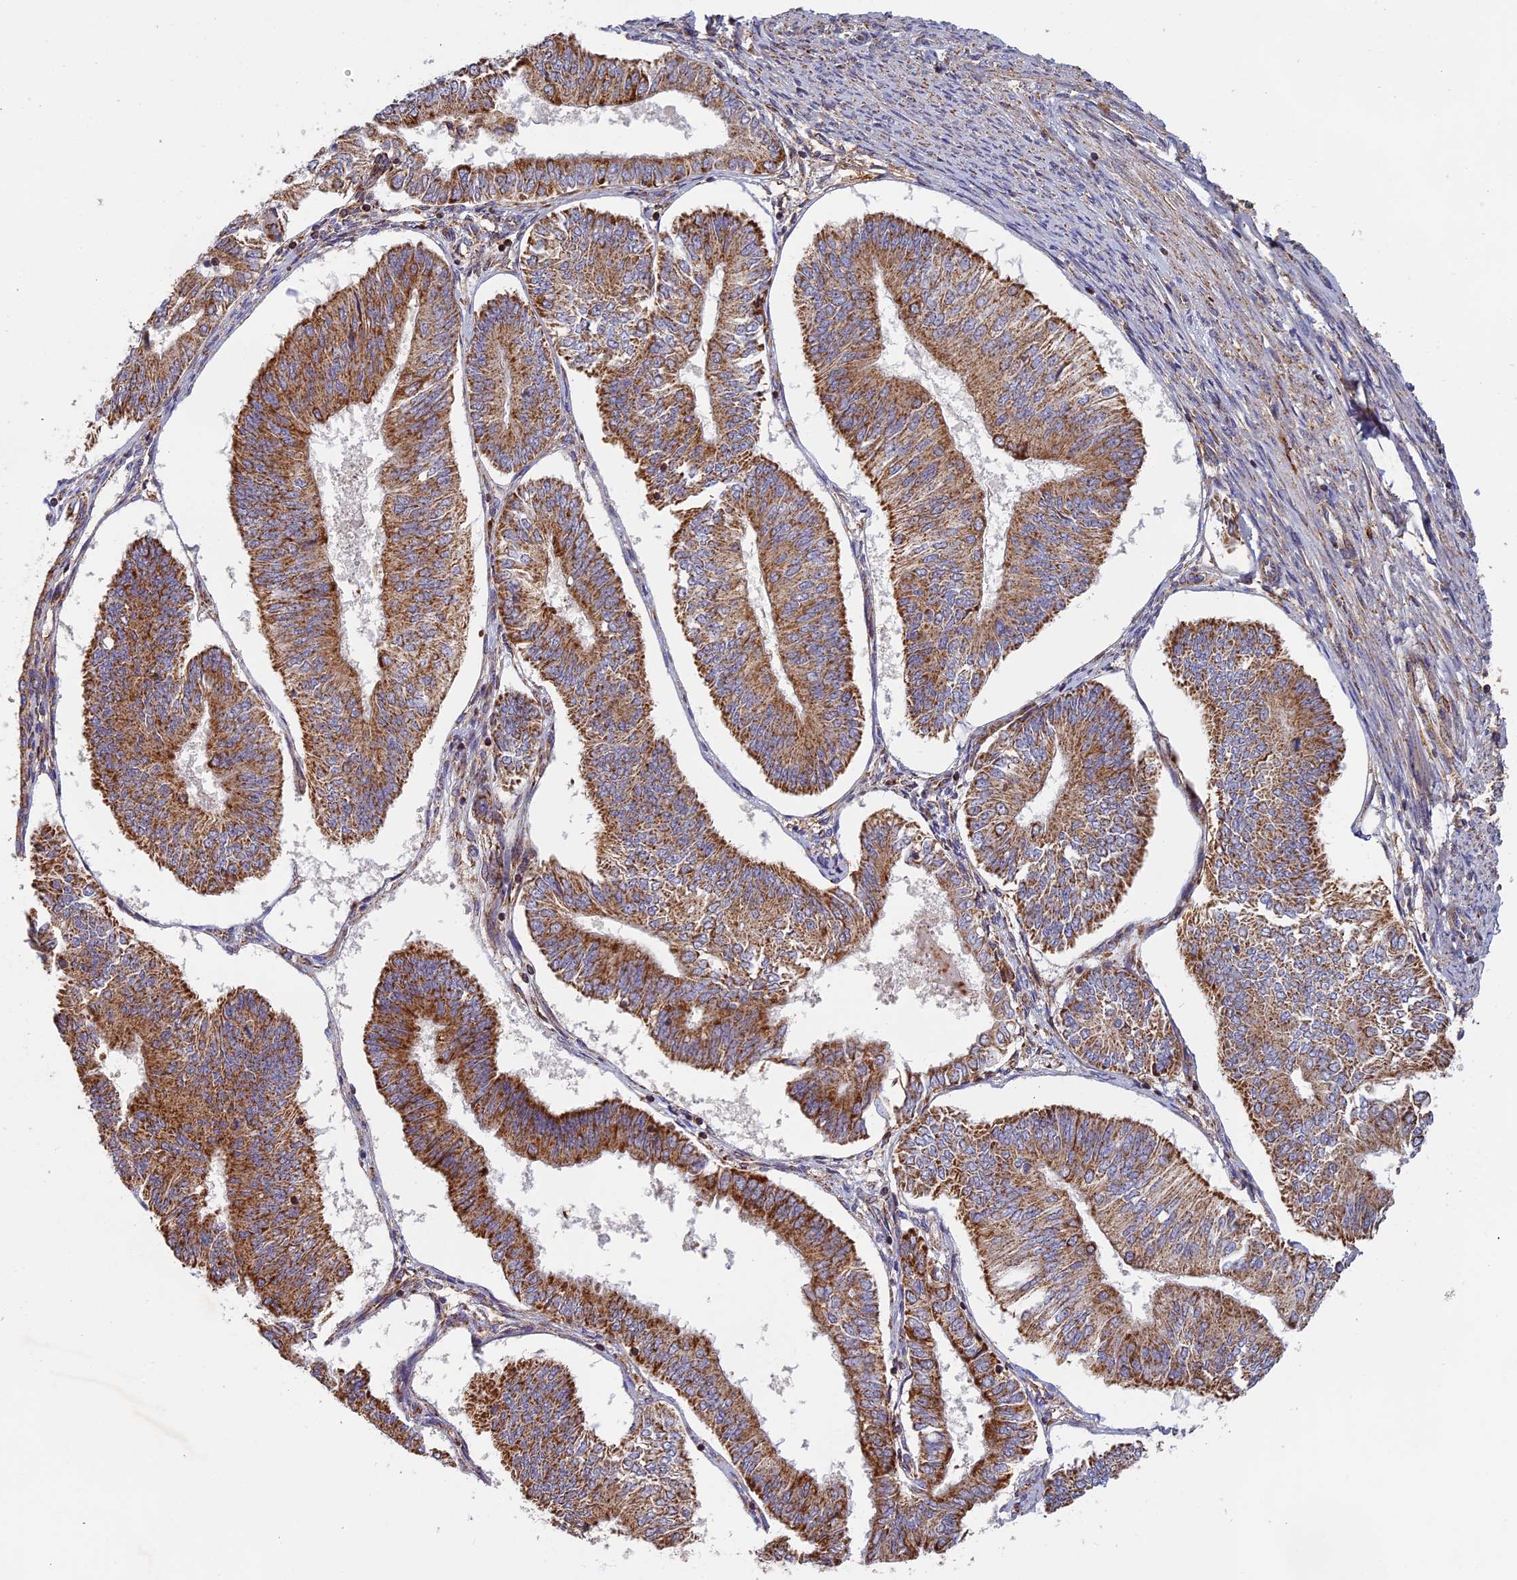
{"staining": {"intensity": "moderate", "quantity": ">75%", "location": "cytoplasmic/membranous"}, "tissue": "endometrial cancer", "cell_type": "Tumor cells", "image_type": "cancer", "snomed": [{"axis": "morphology", "description": "Adenocarcinoma, NOS"}, {"axis": "topography", "description": "Endometrium"}], "caption": "Human adenocarcinoma (endometrial) stained for a protein (brown) reveals moderate cytoplasmic/membranous positive staining in approximately >75% of tumor cells.", "gene": "EDAR", "patient": {"sex": "female", "age": 58}}